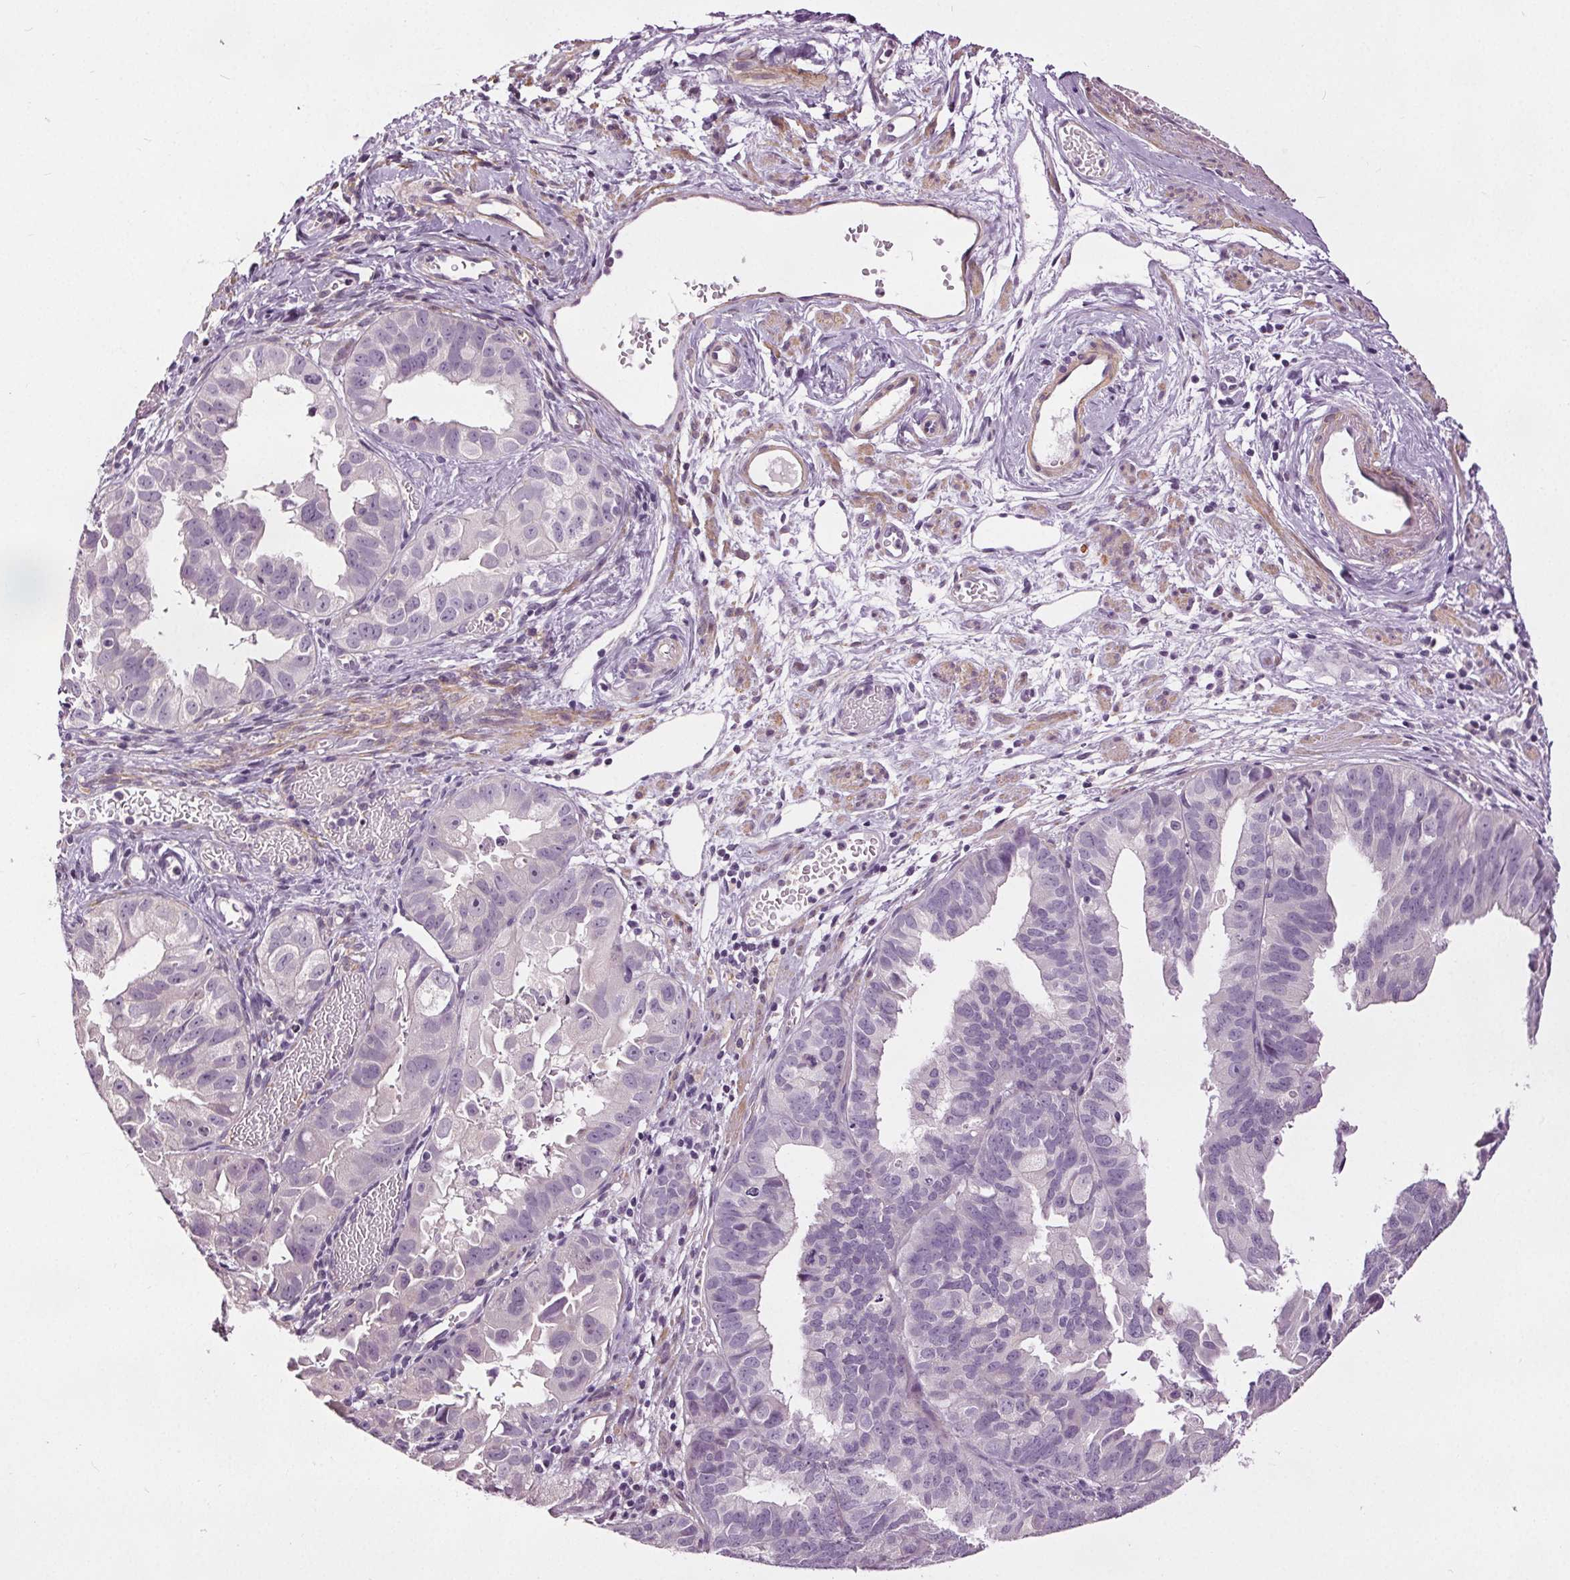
{"staining": {"intensity": "negative", "quantity": "none", "location": "none"}, "tissue": "ovarian cancer", "cell_type": "Tumor cells", "image_type": "cancer", "snomed": [{"axis": "morphology", "description": "Carcinoma, endometroid"}, {"axis": "topography", "description": "Ovary"}], "caption": "An IHC histopathology image of ovarian endometroid carcinoma is shown. There is no staining in tumor cells of ovarian endometroid carcinoma.", "gene": "RASA1", "patient": {"sex": "female", "age": 85}}